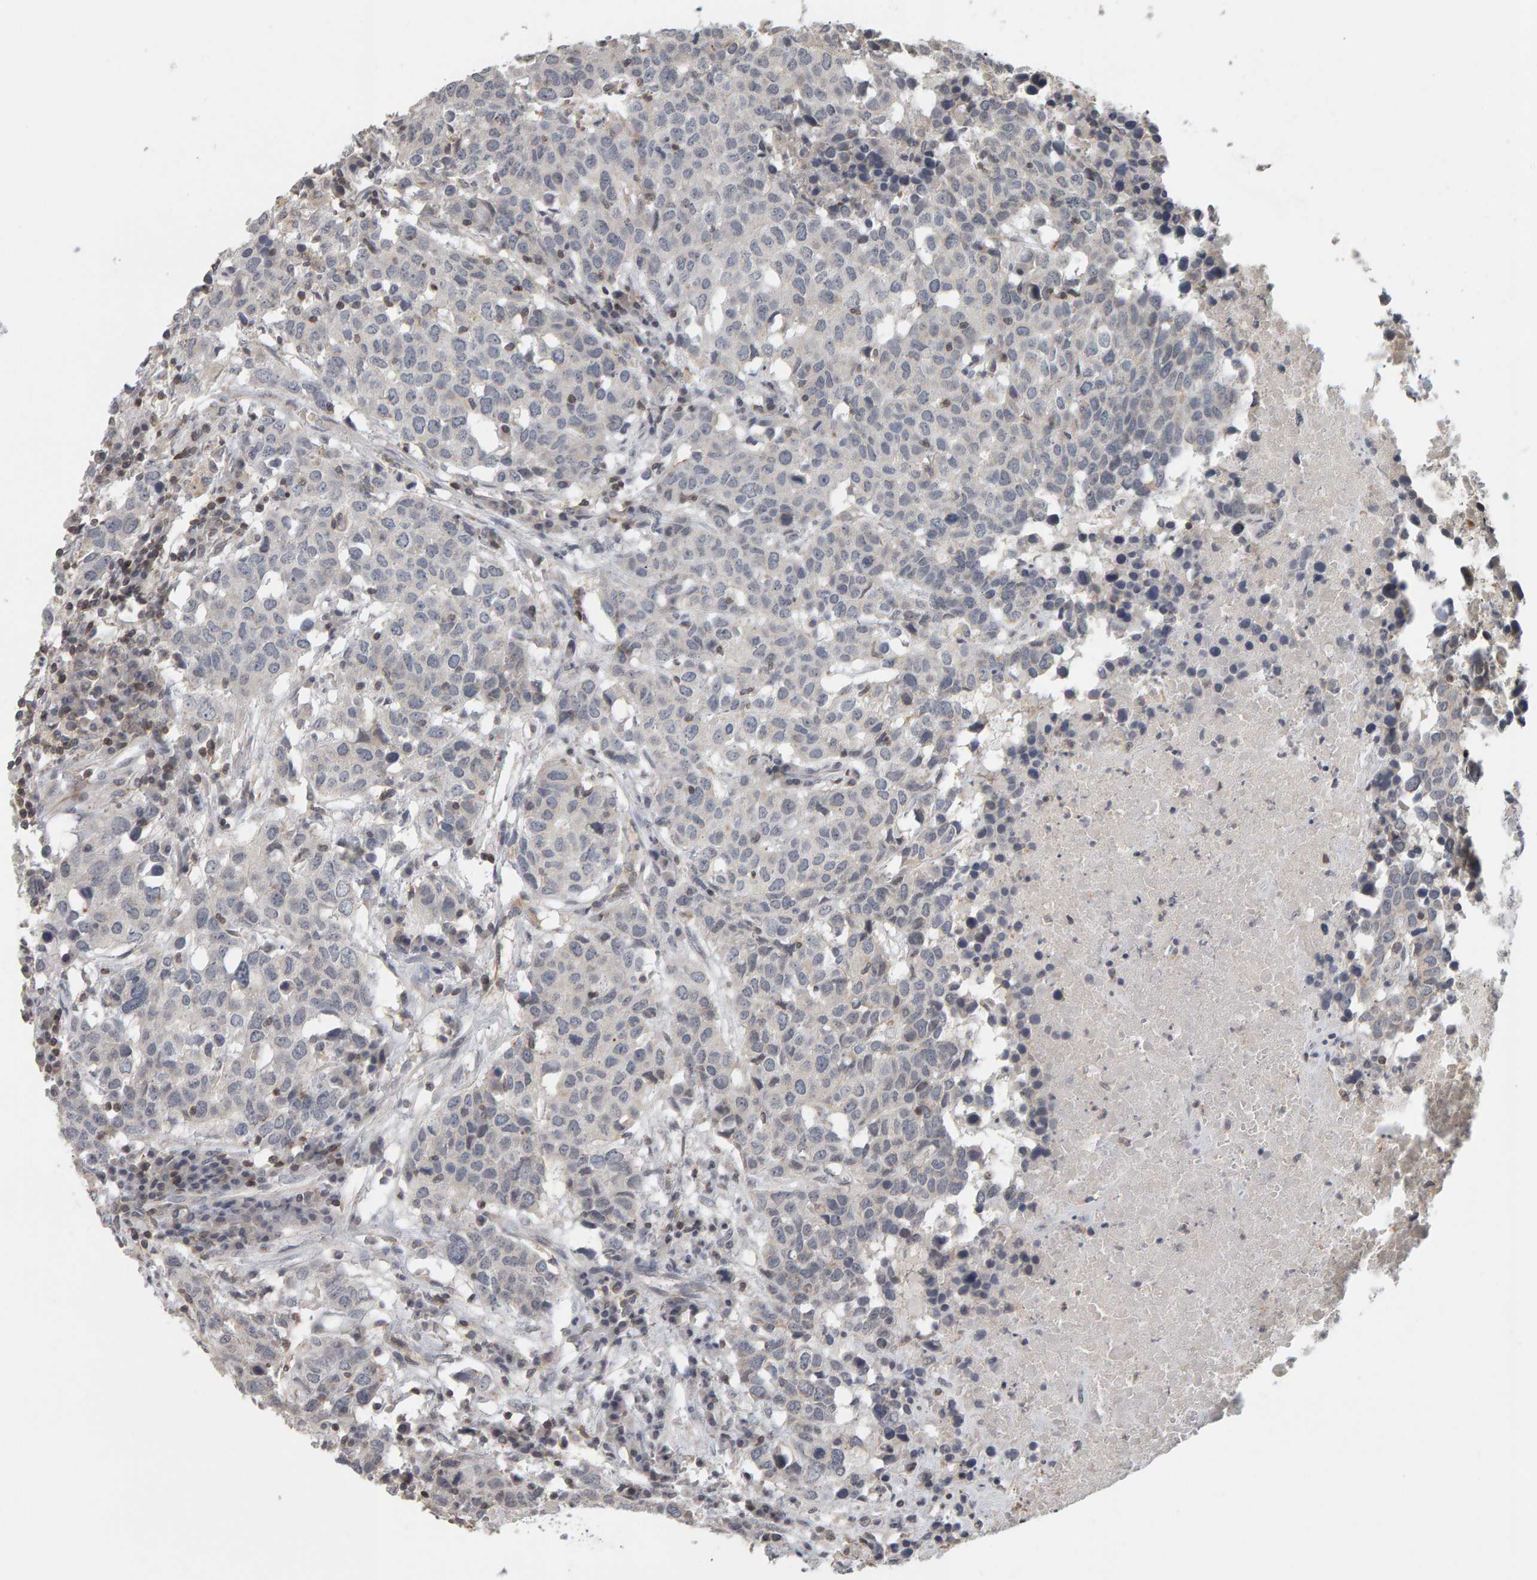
{"staining": {"intensity": "negative", "quantity": "none", "location": "none"}, "tissue": "head and neck cancer", "cell_type": "Tumor cells", "image_type": "cancer", "snomed": [{"axis": "morphology", "description": "Squamous cell carcinoma, NOS"}, {"axis": "topography", "description": "Head-Neck"}], "caption": "IHC photomicrograph of neoplastic tissue: human head and neck squamous cell carcinoma stained with DAB demonstrates no significant protein expression in tumor cells. (IHC, brightfield microscopy, high magnification).", "gene": "TEFM", "patient": {"sex": "male", "age": 66}}